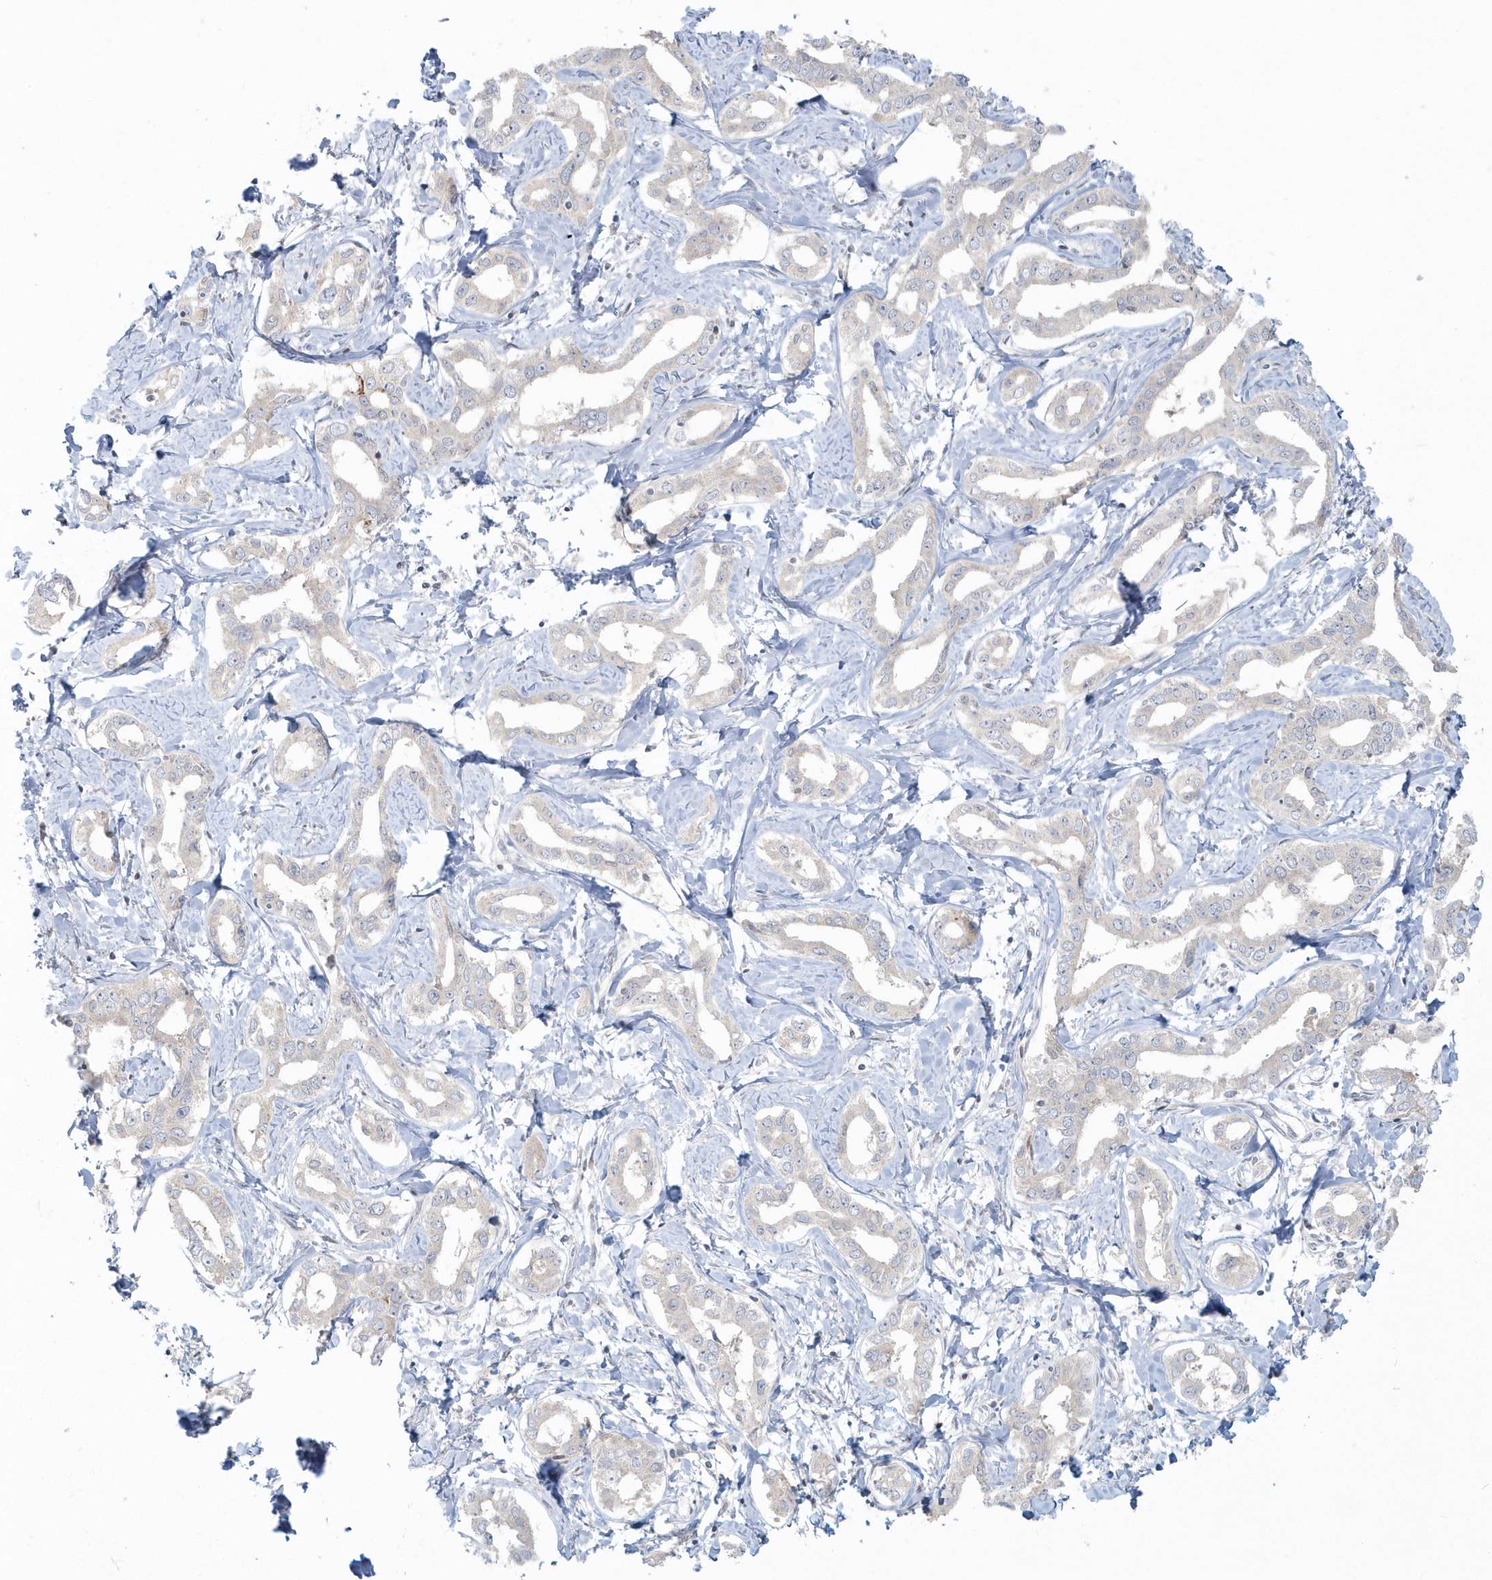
{"staining": {"intensity": "negative", "quantity": "none", "location": "none"}, "tissue": "liver cancer", "cell_type": "Tumor cells", "image_type": "cancer", "snomed": [{"axis": "morphology", "description": "Cholangiocarcinoma"}, {"axis": "topography", "description": "Liver"}], "caption": "Immunohistochemistry photomicrograph of neoplastic tissue: human cholangiocarcinoma (liver) stained with DAB exhibits no significant protein positivity in tumor cells.", "gene": "BLTP3A", "patient": {"sex": "male", "age": 59}}